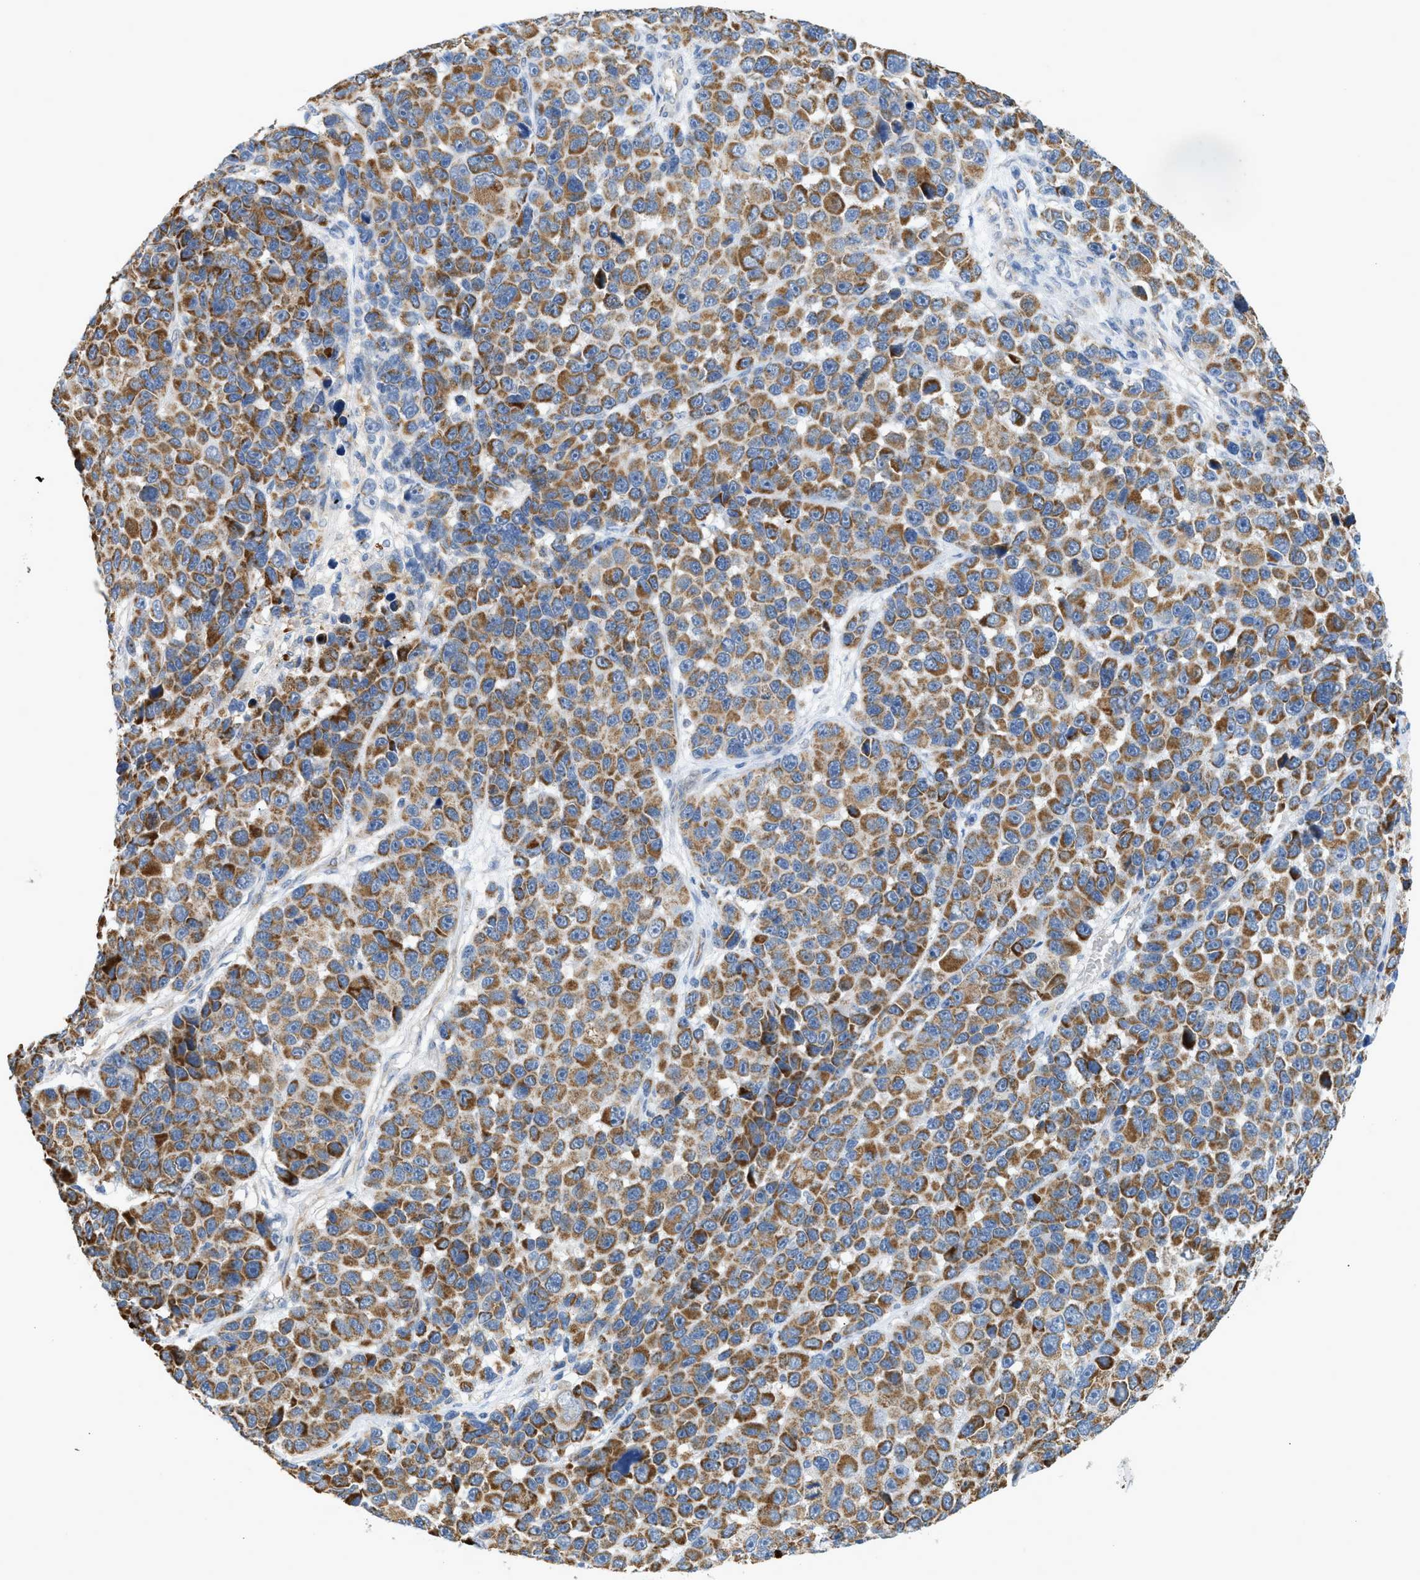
{"staining": {"intensity": "strong", "quantity": ">75%", "location": "cytoplasmic/membranous"}, "tissue": "melanoma", "cell_type": "Tumor cells", "image_type": "cancer", "snomed": [{"axis": "morphology", "description": "Malignant melanoma, NOS"}, {"axis": "topography", "description": "Skin"}], "caption": "About >75% of tumor cells in malignant melanoma demonstrate strong cytoplasmic/membranous protein staining as visualized by brown immunohistochemical staining.", "gene": "GOT2", "patient": {"sex": "male", "age": 53}}